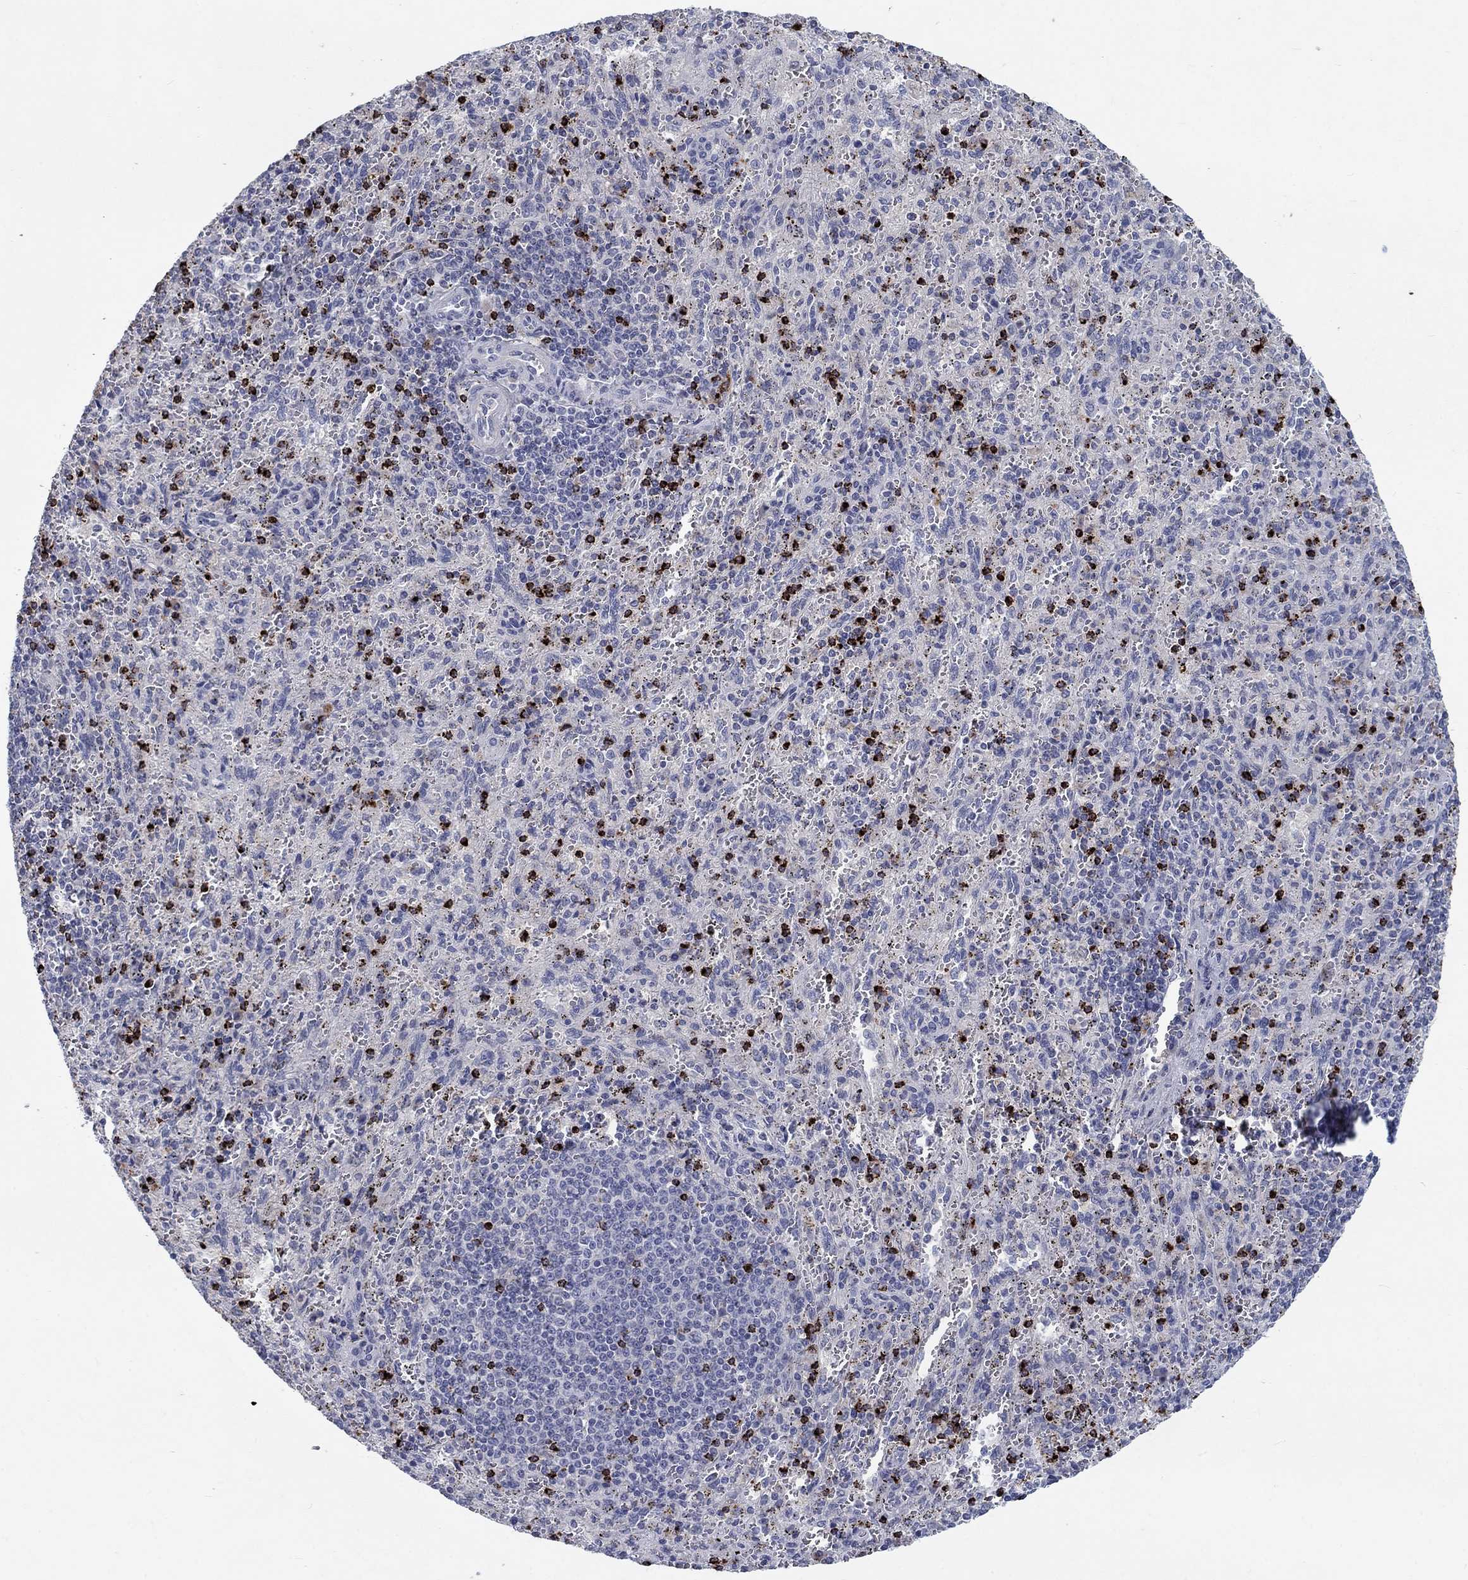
{"staining": {"intensity": "strong", "quantity": "<25%", "location": "cytoplasmic/membranous"}, "tissue": "spleen", "cell_type": "Cells in red pulp", "image_type": "normal", "snomed": [{"axis": "morphology", "description": "Normal tissue, NOS"}, {"axis": "topography", "description": "Spleen"}], "caption": "The immunohistochemical stain labels strong cytoplasmic/membranous staining in cells in red pulp of benign spleen.", "gene": "GZMA", "patient": {"sex": "male", "age": 57}}